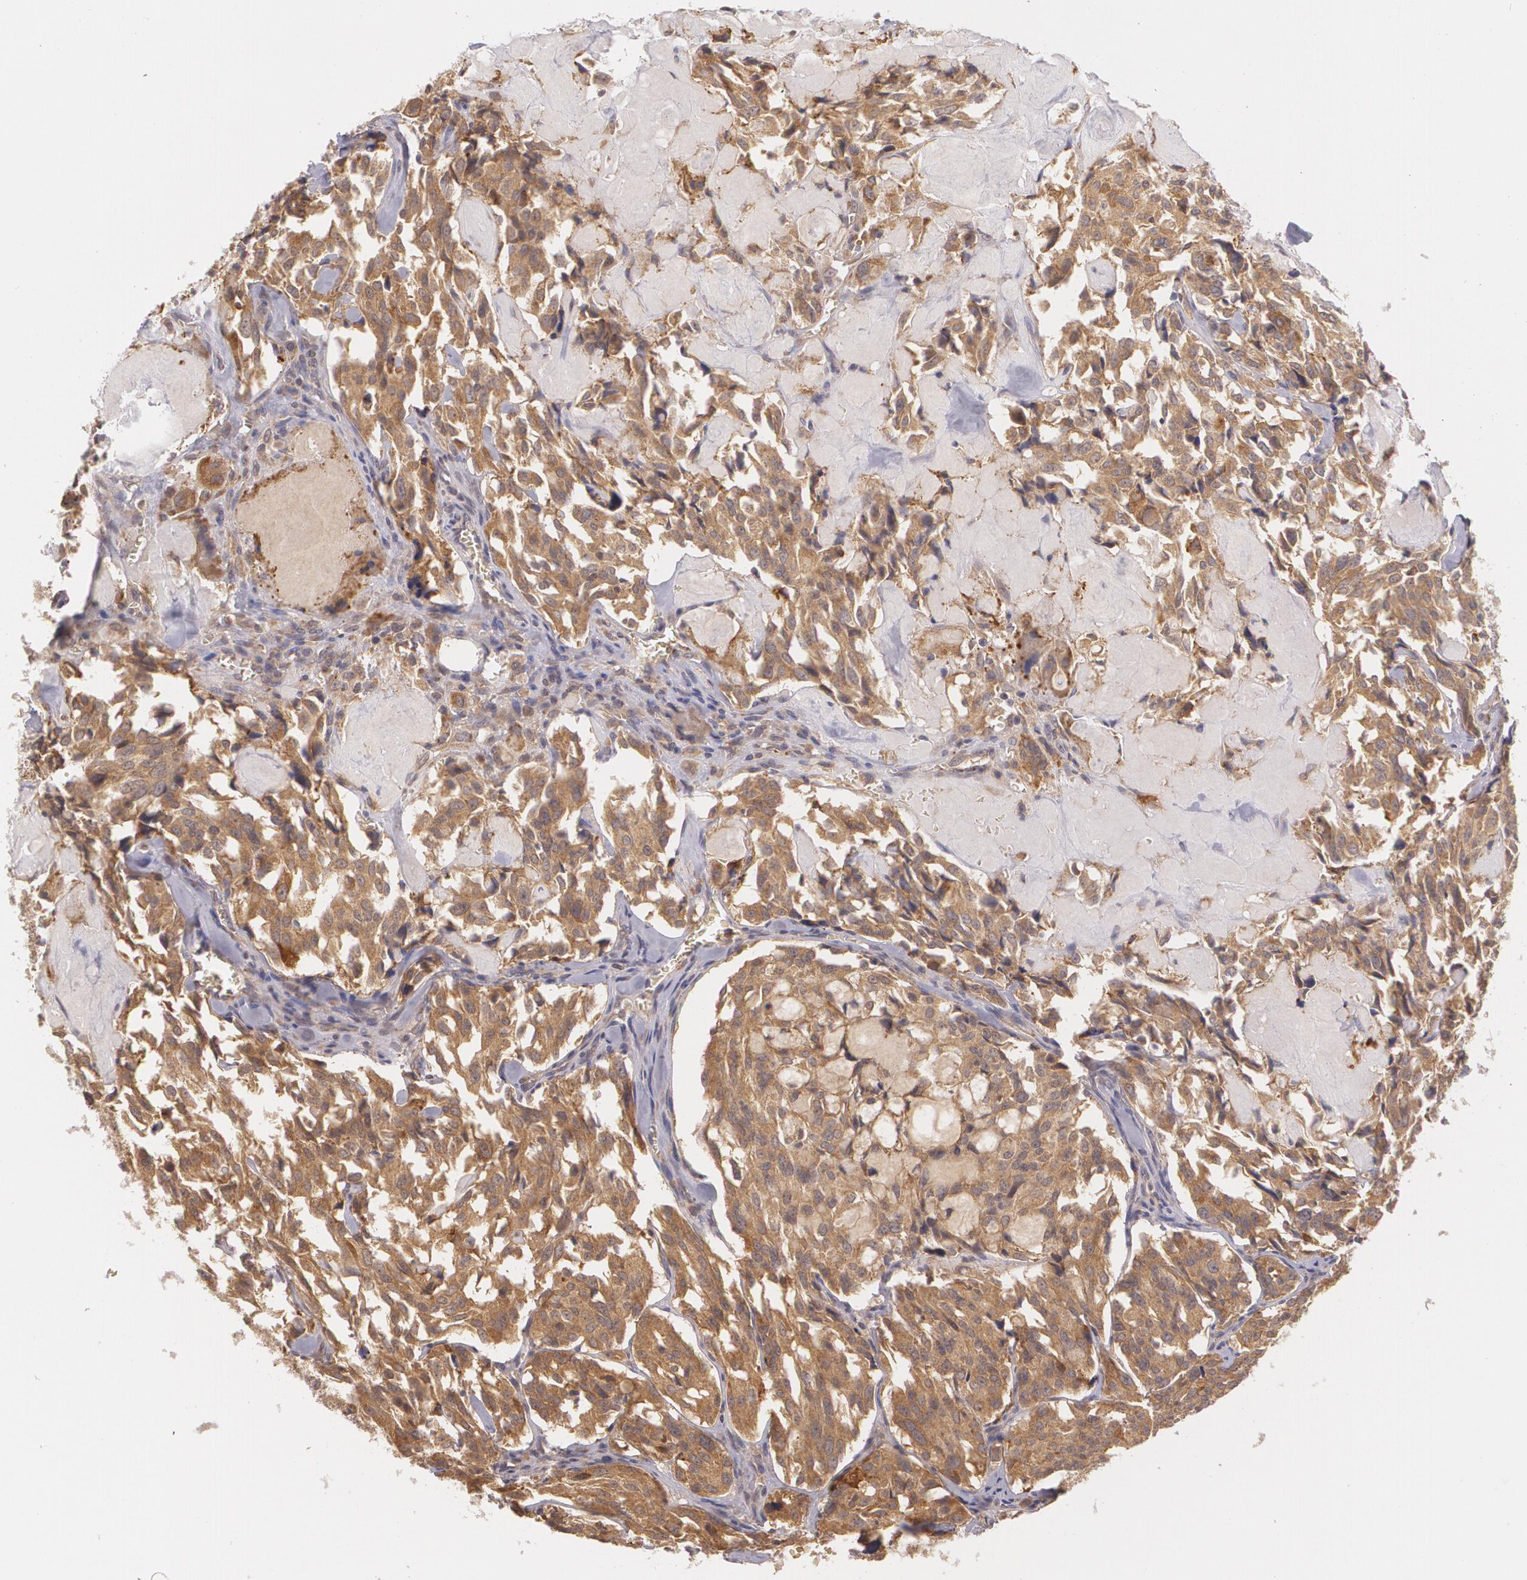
{"staining": {"intensity": "moderate", "quantity": ">75%", "location": "cytoplasmic/membranous"}, "tissue": "thyroid cancer", "cell_type": "Tumor cells", "image_type": "cancer", "snomed": [{"axis": "morphology", "description": "Carcinoma, NOS"}, {"axis": "morphology", "description": "Carcinoid, malignant, NOS"}, {"axis": "topography", "description": "Thyroid gland"}], "caption": "High-power microscopy captured an immunohistochemistry (IHC) histopathology image of thyroid cancer, revealing moderate cytoplasmic/membranous expression in approximately >75% of tumor cells.", "gene": "CCL17", "patient": {"sex": "male", "age": 33}}